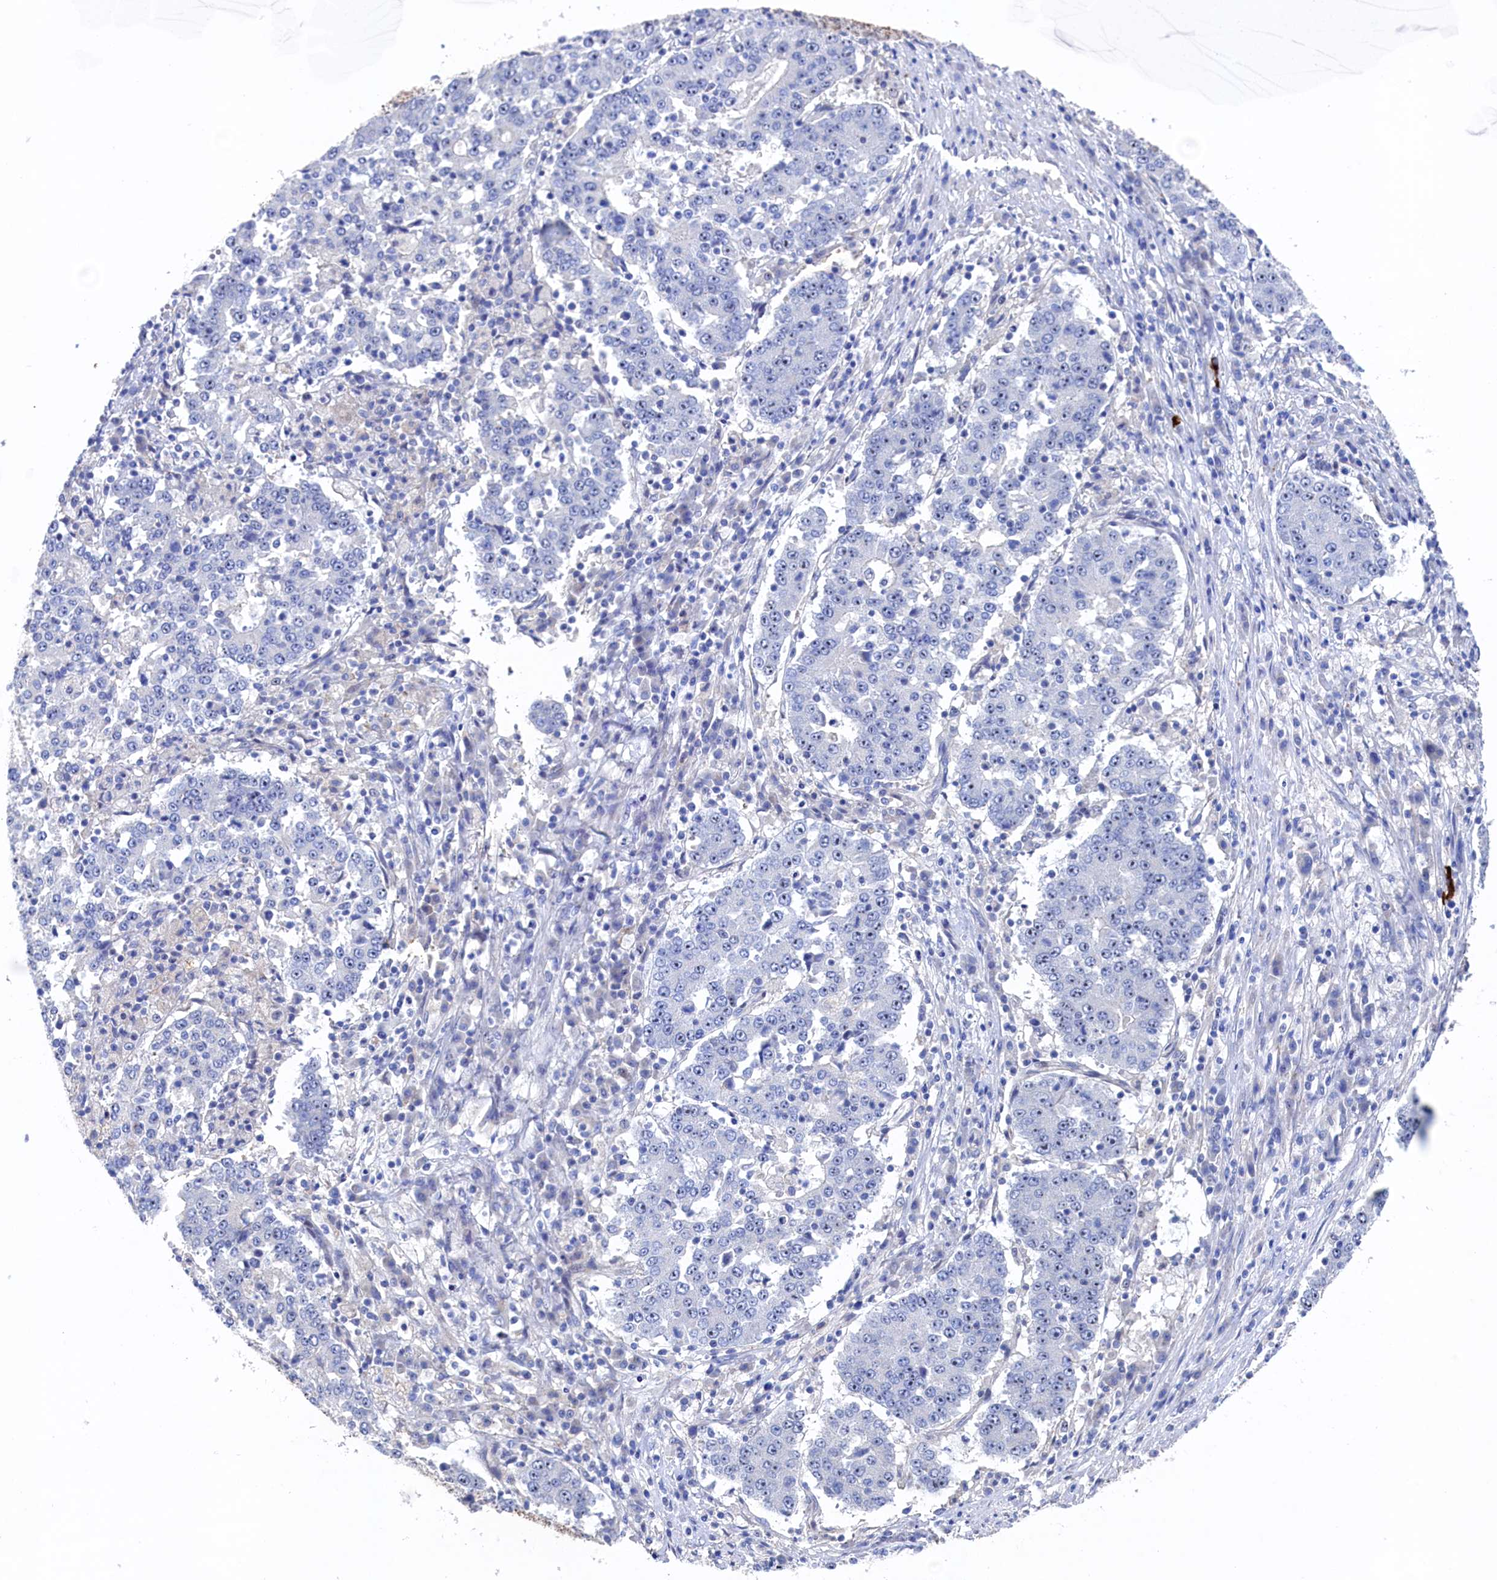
{"staining": {"intensity": "negative", "quantity": "none", "location": "none"}, "tissue": "stomach cancer", "cell_type": "Tumor cells", "image_type": "cancer", "snomed": [{"axis": "morphology", "description": "Adenocarcinoma, NOS"}, {"axis": "topography", "description": "Stomach"}], "caption": "Tumor cells are negative for brown protein staining in stomach cancer (adenocarcinoma). (Stains: DAB (3,3'-diaminobenzidine) IHC with hematoxylin counter stain, Microscopy: brightfield microscopy at high magnification).", "gene": "CBLIF", "patient": {"sex": "male", "age": 59}}